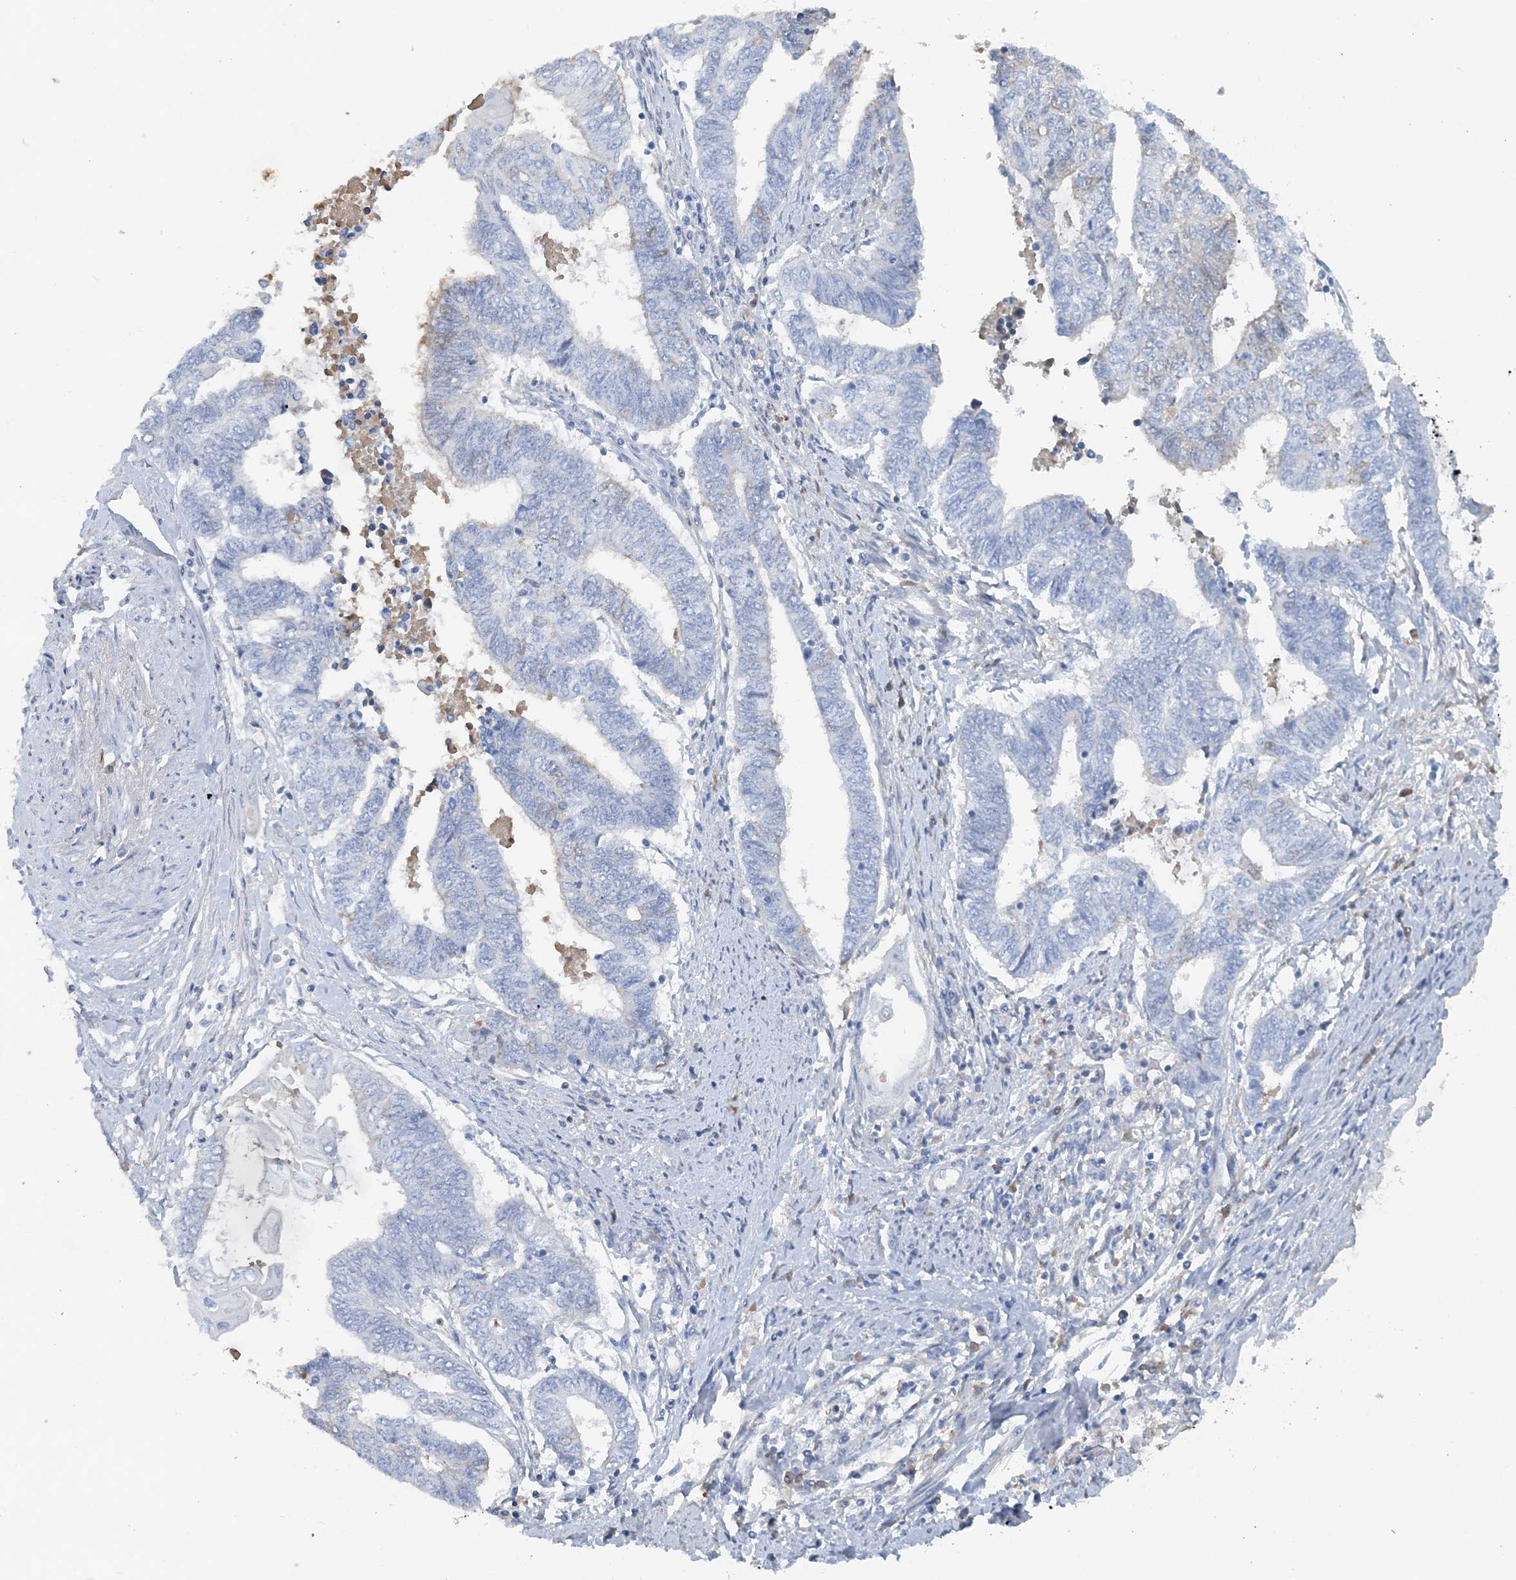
{"staining": {"intensity": "negative", "quantity": "none", "location": "none"}, "tissue": "endometrial cancer", "cell_type": "Tumor cells", "image_type": "cancer", "snomed": [{"axis": "morphology", "description": "Adenocarcinoma, NOS"}, {"axis": "topography", "description": "Uterus"}, {"axis": "topography", "description": "Endometrium"}], "caption": "A histopathology image of endometrial adenocarcinoma stained for a protein exhibits no brown staining in tumor cells.", "gene": "CTRL", "patient": {"sex": "female", "age": 70}}